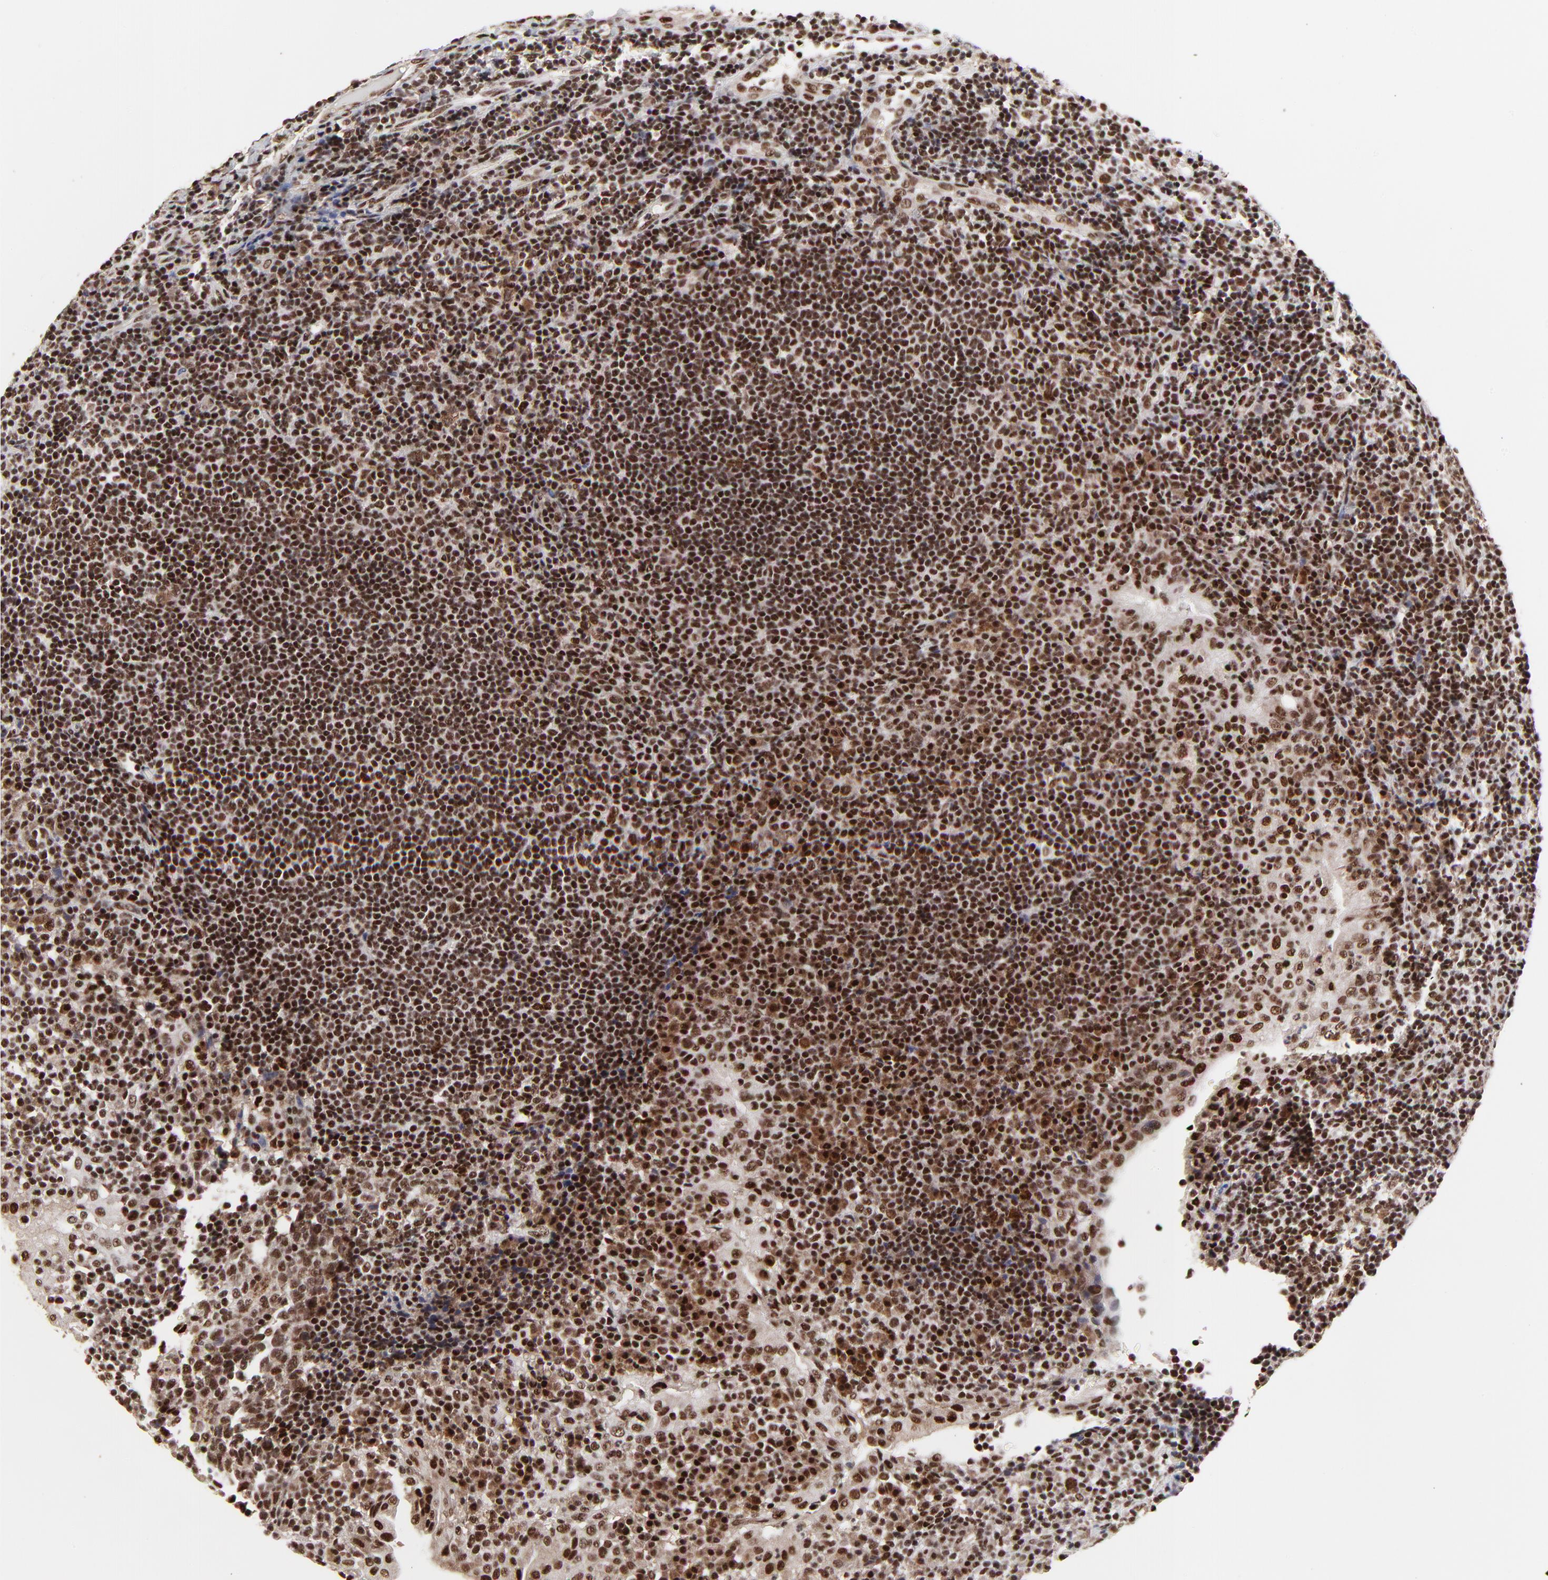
{"staining": {"intensity": "strong", "quantity": ">75%", "location": "nuclear"}, "tissue": "tonsil", "cell_type": "Germinal center cells", "image_type": "normal", "snomed": [{"axis": "morphology", "description": "Normal tissue, NOS"}, {"axis": "topography", "description": "Tonsil"}], "caption": "Immunohistochemistry (IHC) (DAB (3,3'-diaminobenzidine)) staining of benign human tonsil demonstrates strong nuclear protein expression in about >75% of germinal center cells.", "gene": "RBM22", "patient": {"sex": "female", "age": 40}}